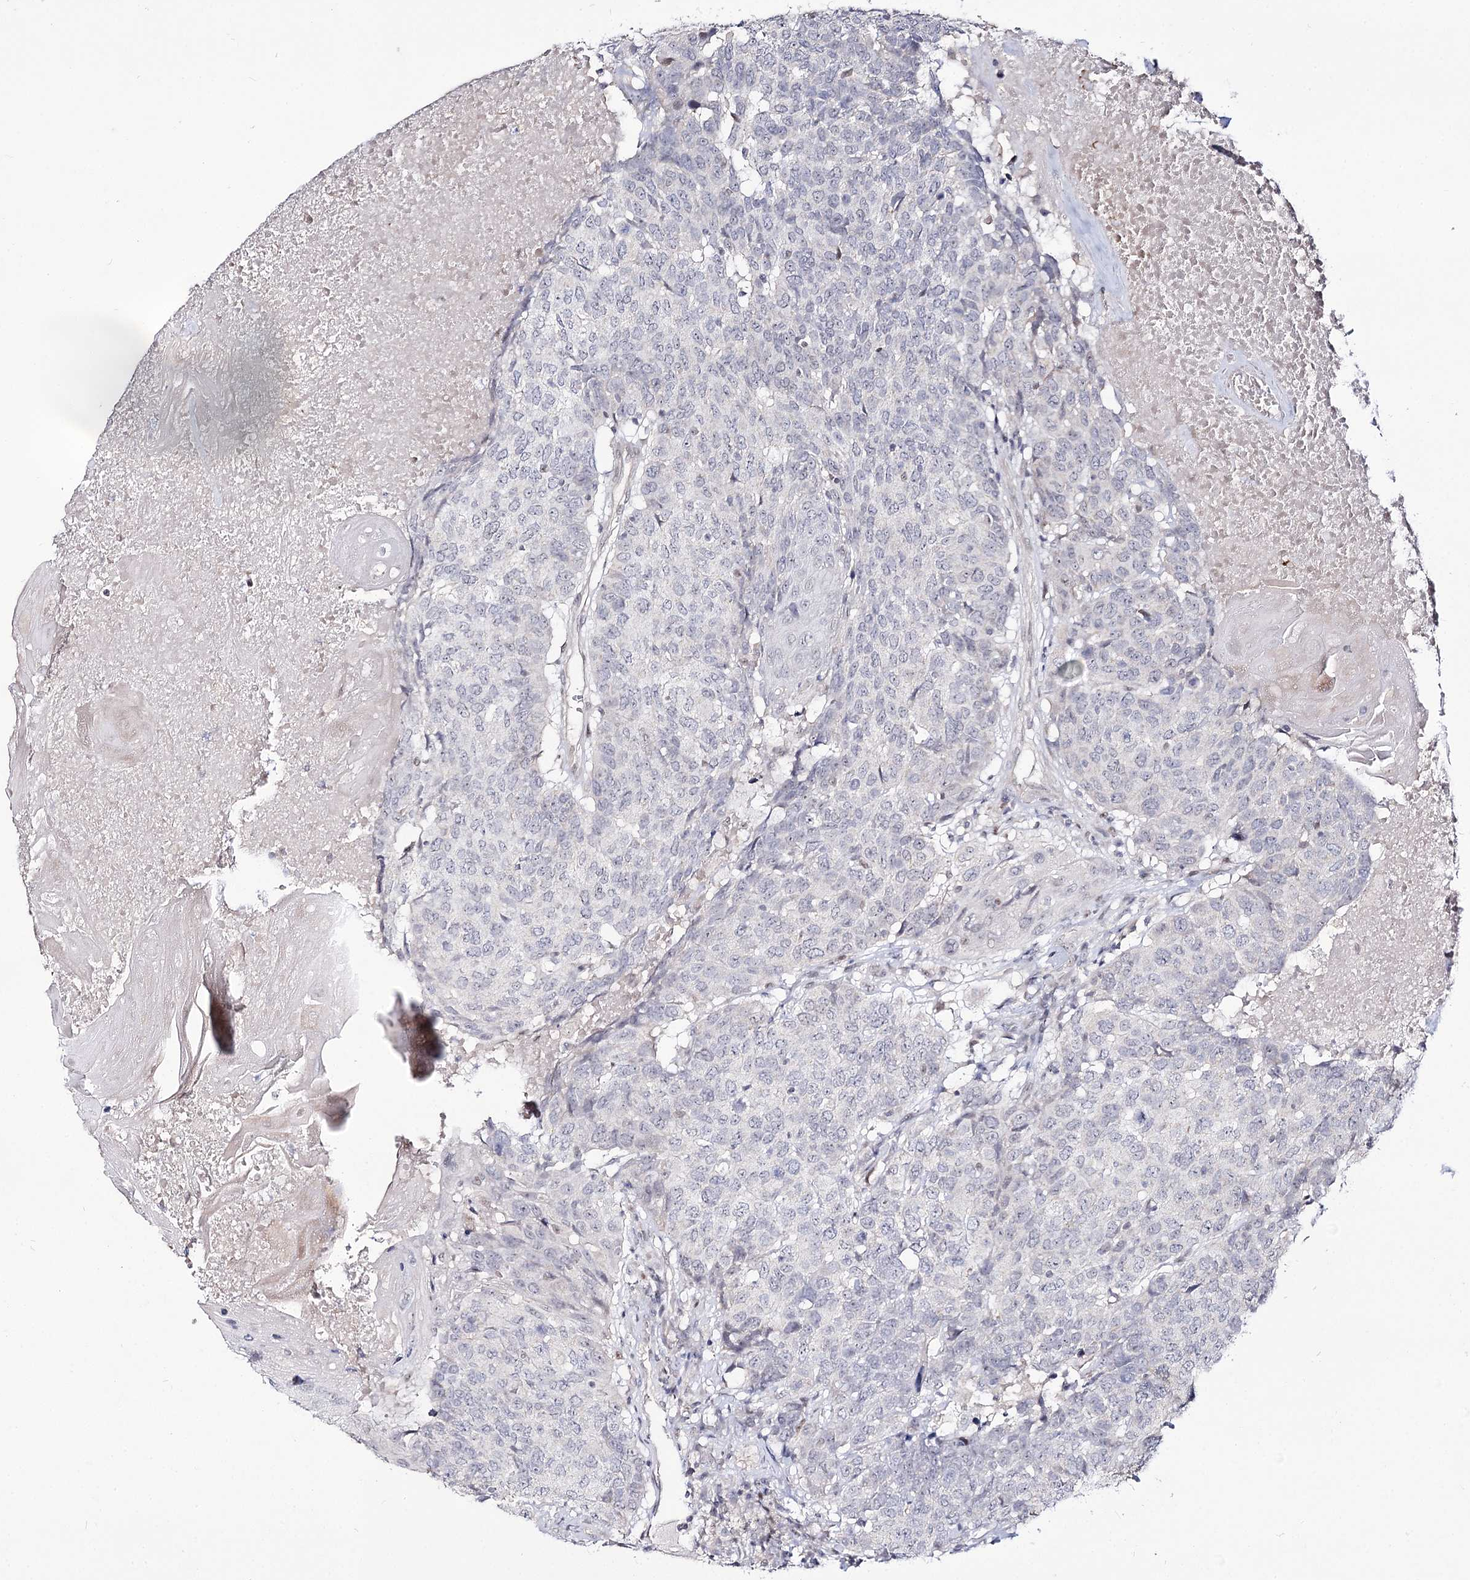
{"staining": {"intensity": "negative", "quantity": "none", "location": "none"}, "tissue": "head and neck cancer", "cell_type": "Tumor cells", "image_type": "cancer", "snomed": [{"axis": "morphology", "description": "Squamous cell carcinoma, NOS"}, {"axis": "topography", "description": "Head-Neck"}], "caption": "Micrograph shows no significant protein staining in tumor cells of head and neck cancer (squamous cell carcinoma).", "gene": "RRP9", "patient": {"sex": "male", "age": 66}}